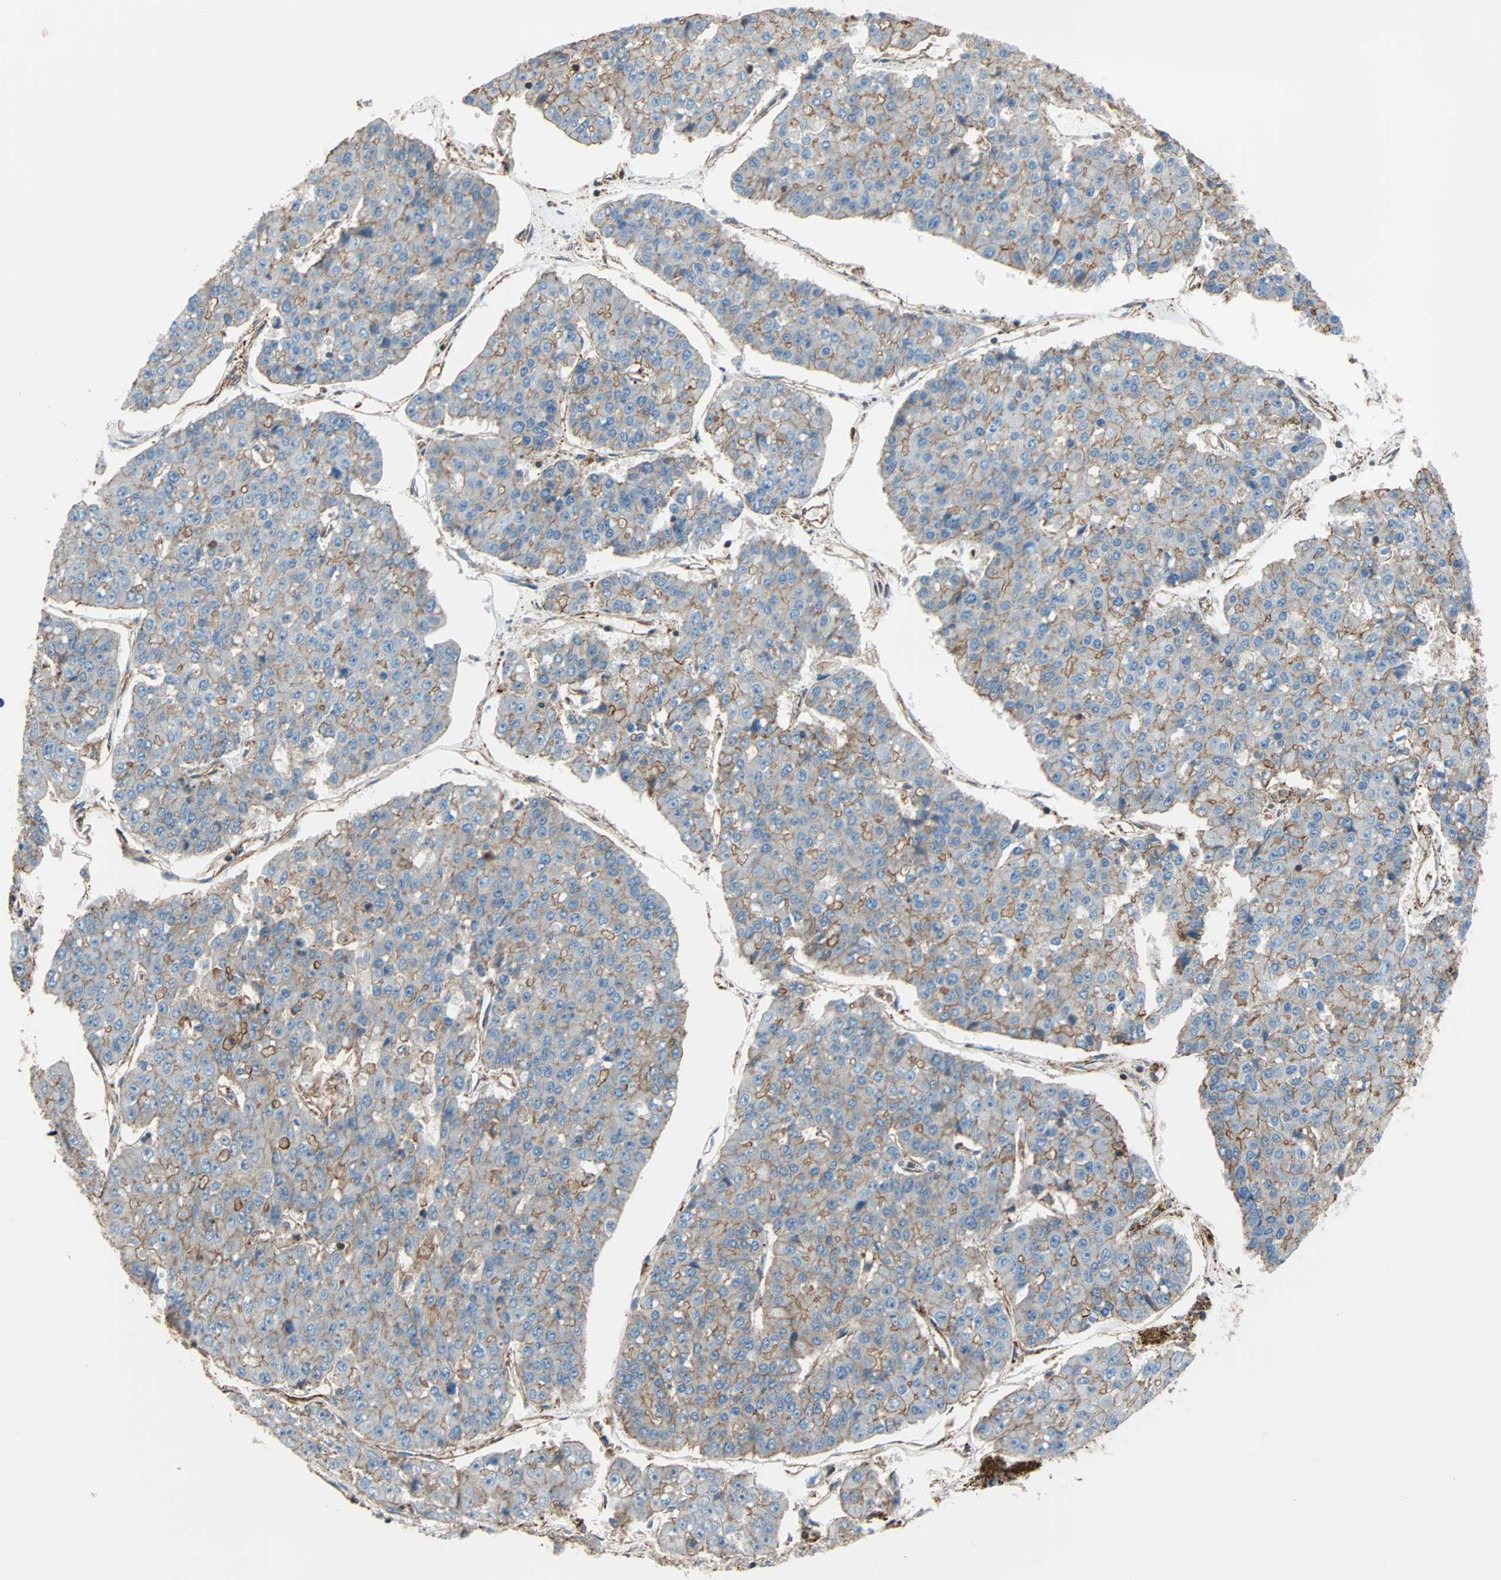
{"staining": {"intensity": "weak", "quantity": "25%-75%", "location": "cytoplasmic/membranous"}, "tissue": "pancreatic cancer", "cell_type": "Tumor cells", "image_type": "cancer", "snomed": [{"axis": "morphology", "description": "Adenocarcinoma, NOS"}, {"axis": "topography", "description": "Pancreas"}], "caption": "Pancreatic adenocarcinoma stained with a protein marker displays weak staining in tumor cells.", "gene": "GALNT10", "patient": {"sex": "male", "age": 50}}